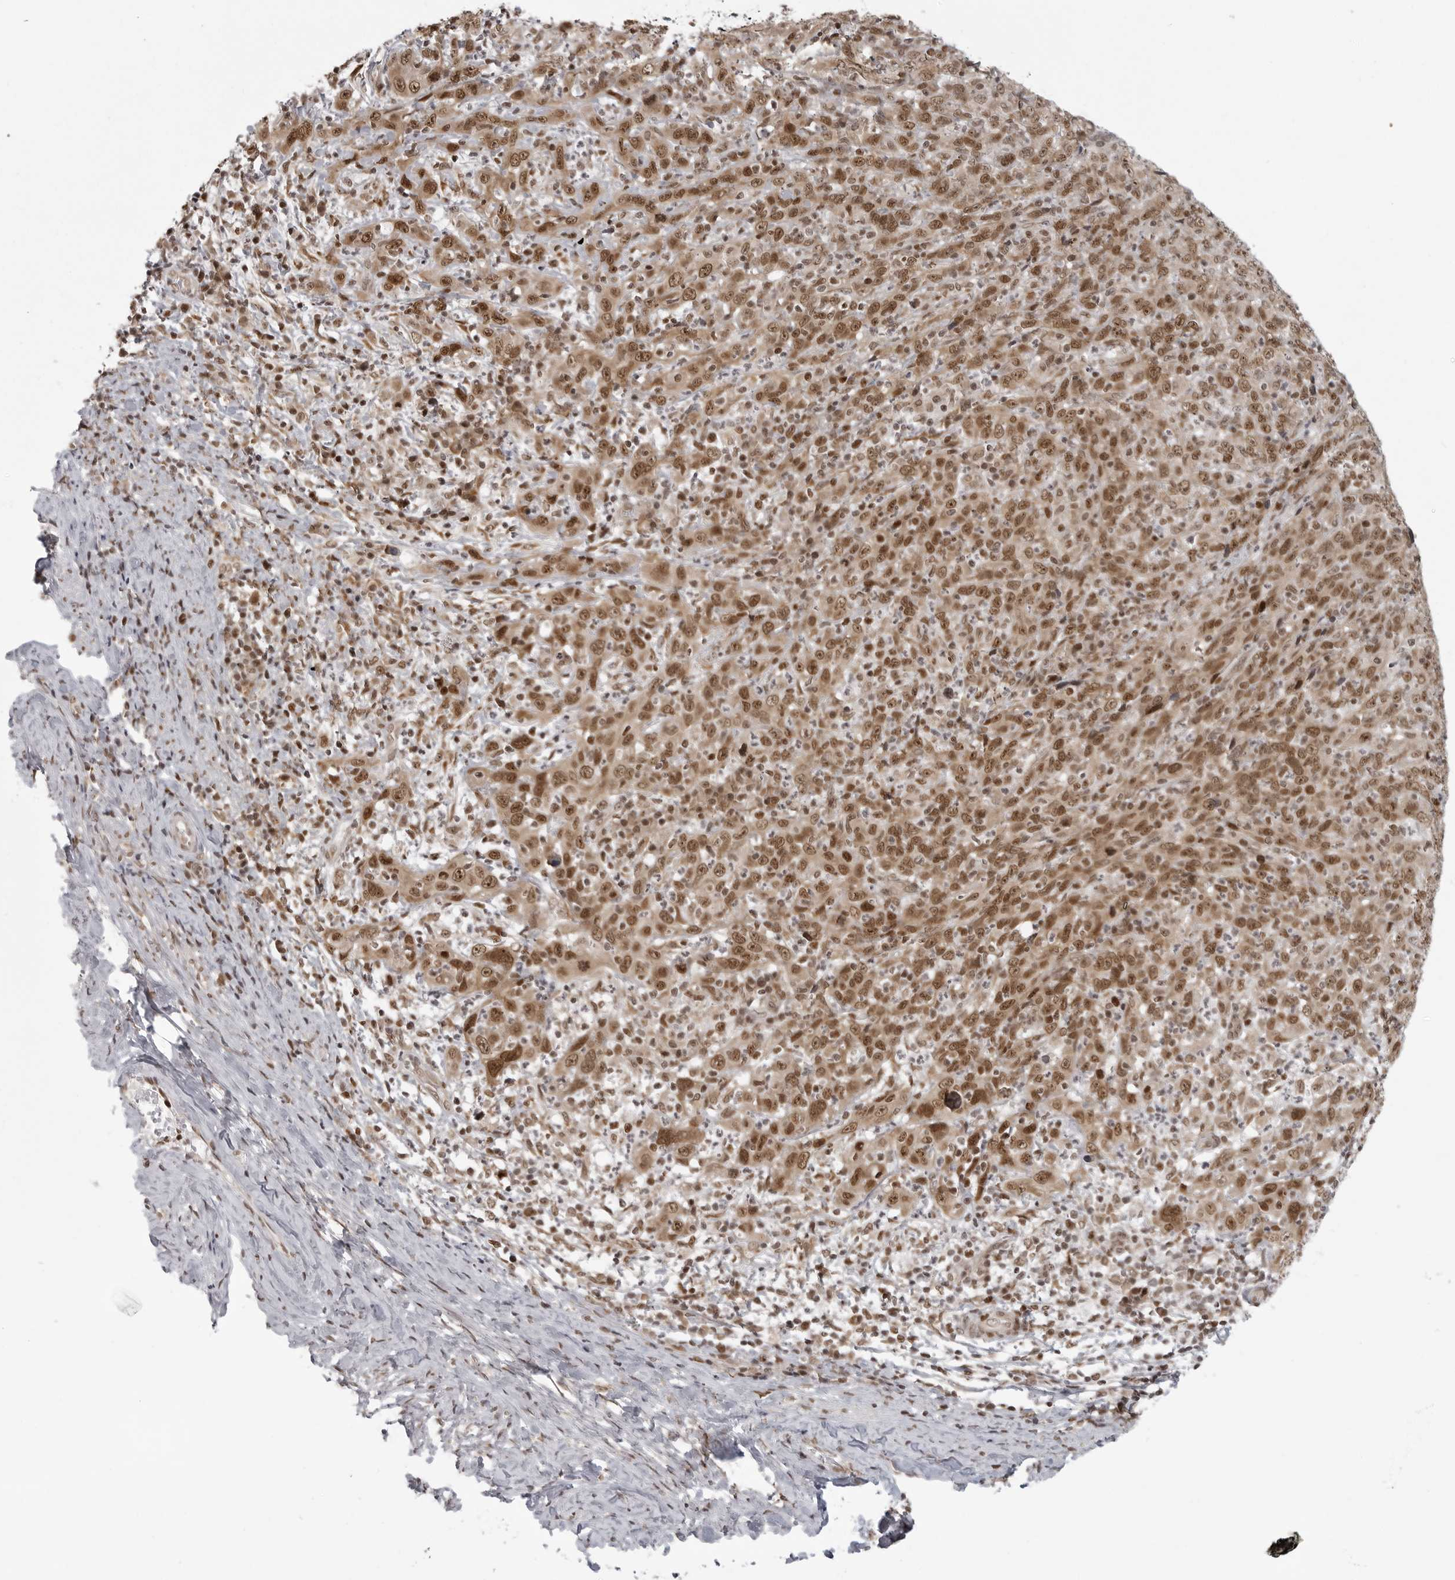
{"staining": {"intensity": "moderate", "quantity": ">75%", "location": "cytoplasmic/membranous,nuclear"}, "tissue": "cervical cancer", "cell_type": "Tumor cells", "image_type": "cancer", "snomed": [{"axis": "morphology", "description": "Squamous cell carcinoma, NOS"}, {"axis": "topography", "description": "Cervix"}], "caption": "Immunohistochemistry micrograph of cervical cancer stained for a protein (brown), which displays medium levels of moderate cytoplasmic/membranous and nuclear staining in about >75% of tumor cells.", "gene": "PRDM10", "patient": {"sex": "female", "age": 46}}